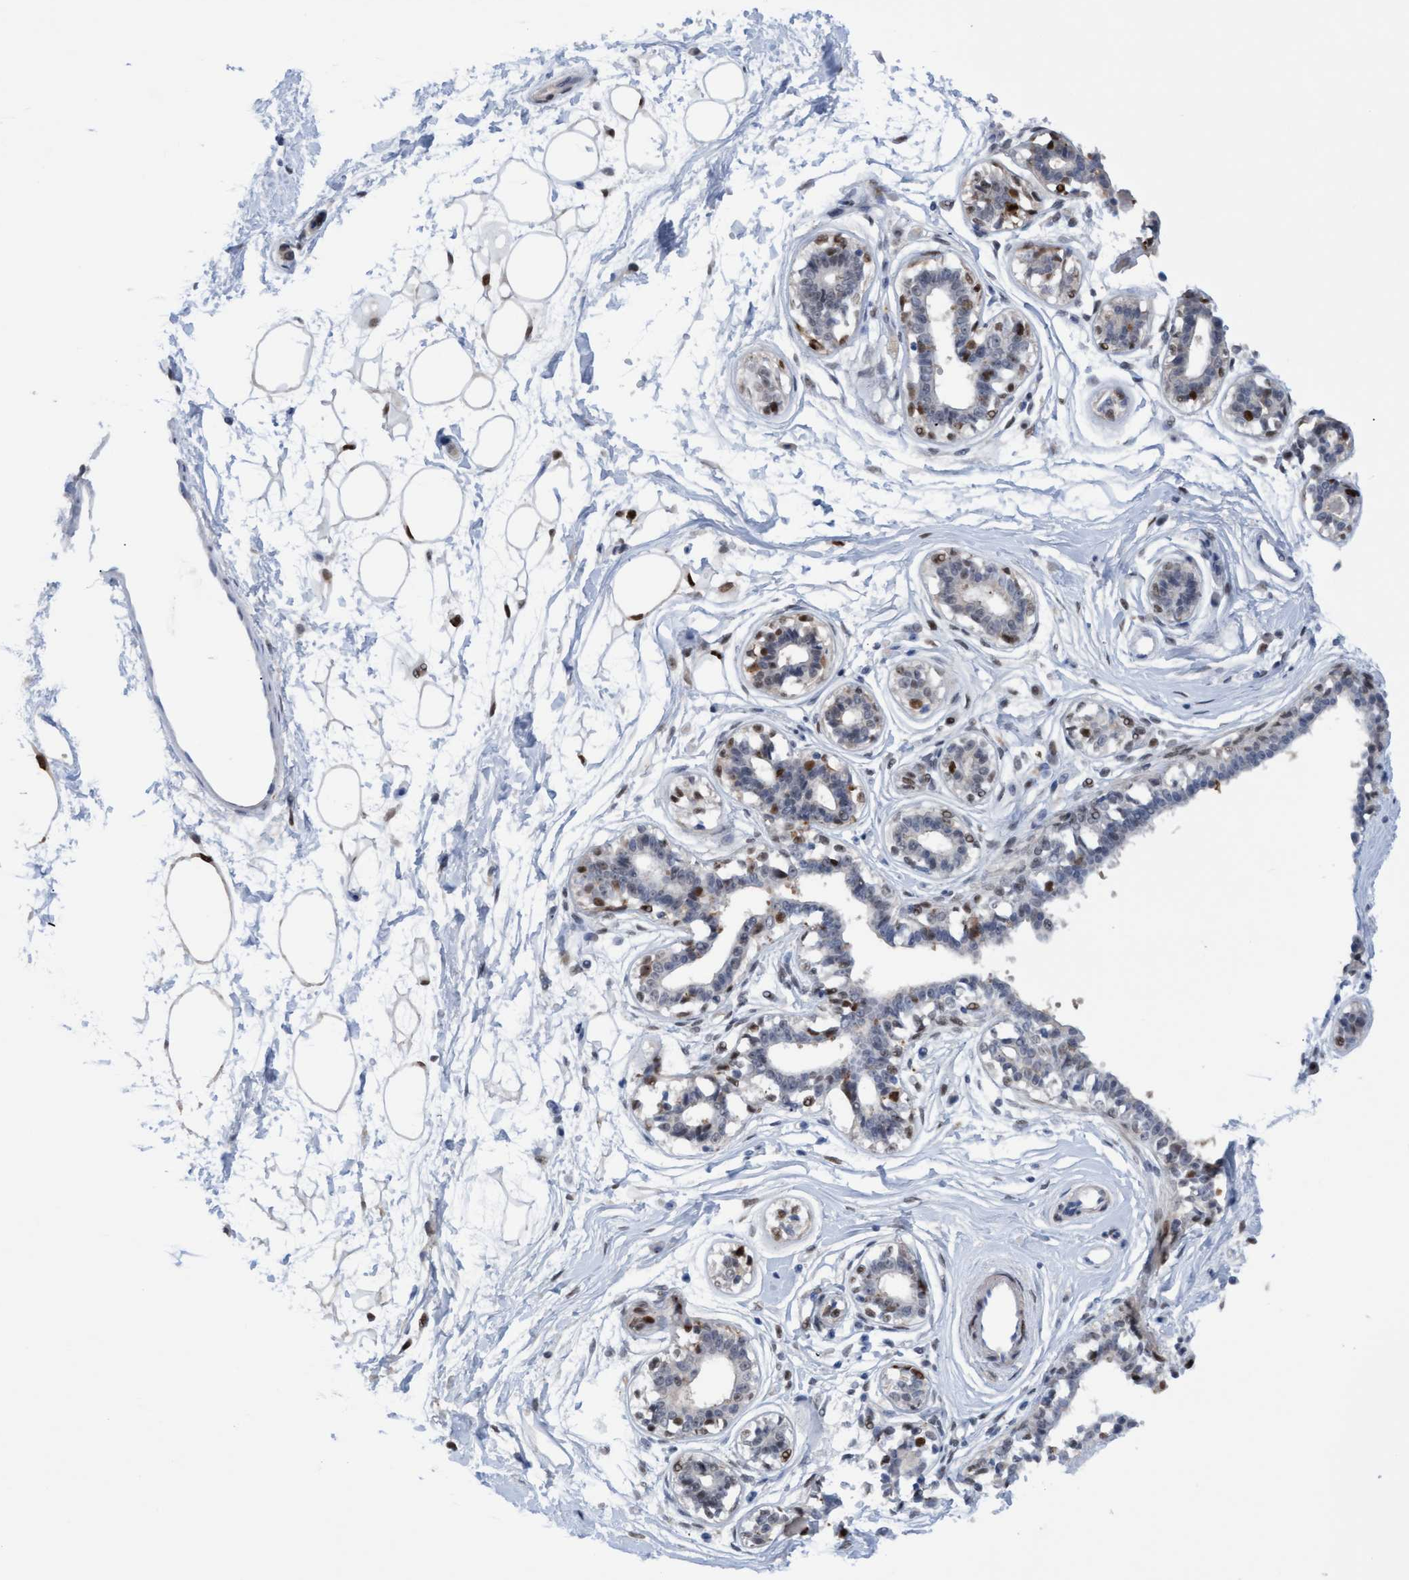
{"staining": {"intensity": "moderate", "quantity": ">75%", "location": "nuclear"}, "tissue": "breast", "cell_type": "Adipocytes", "image_type": "normal", "snomed": [{"axis": "morphology", "description": "Normal tissue, NOS"}, {"axis": "topography", "description": "Breast"}], "caption": "Immunohistochemistry photomicrograph of benign human breast stained for a protein (brown), which shows medium levels of moderate nuclear expression in approximately >75% of adipocytes.", "gene": "PINX1", "patient": {"sex": "female", "age": 45}}